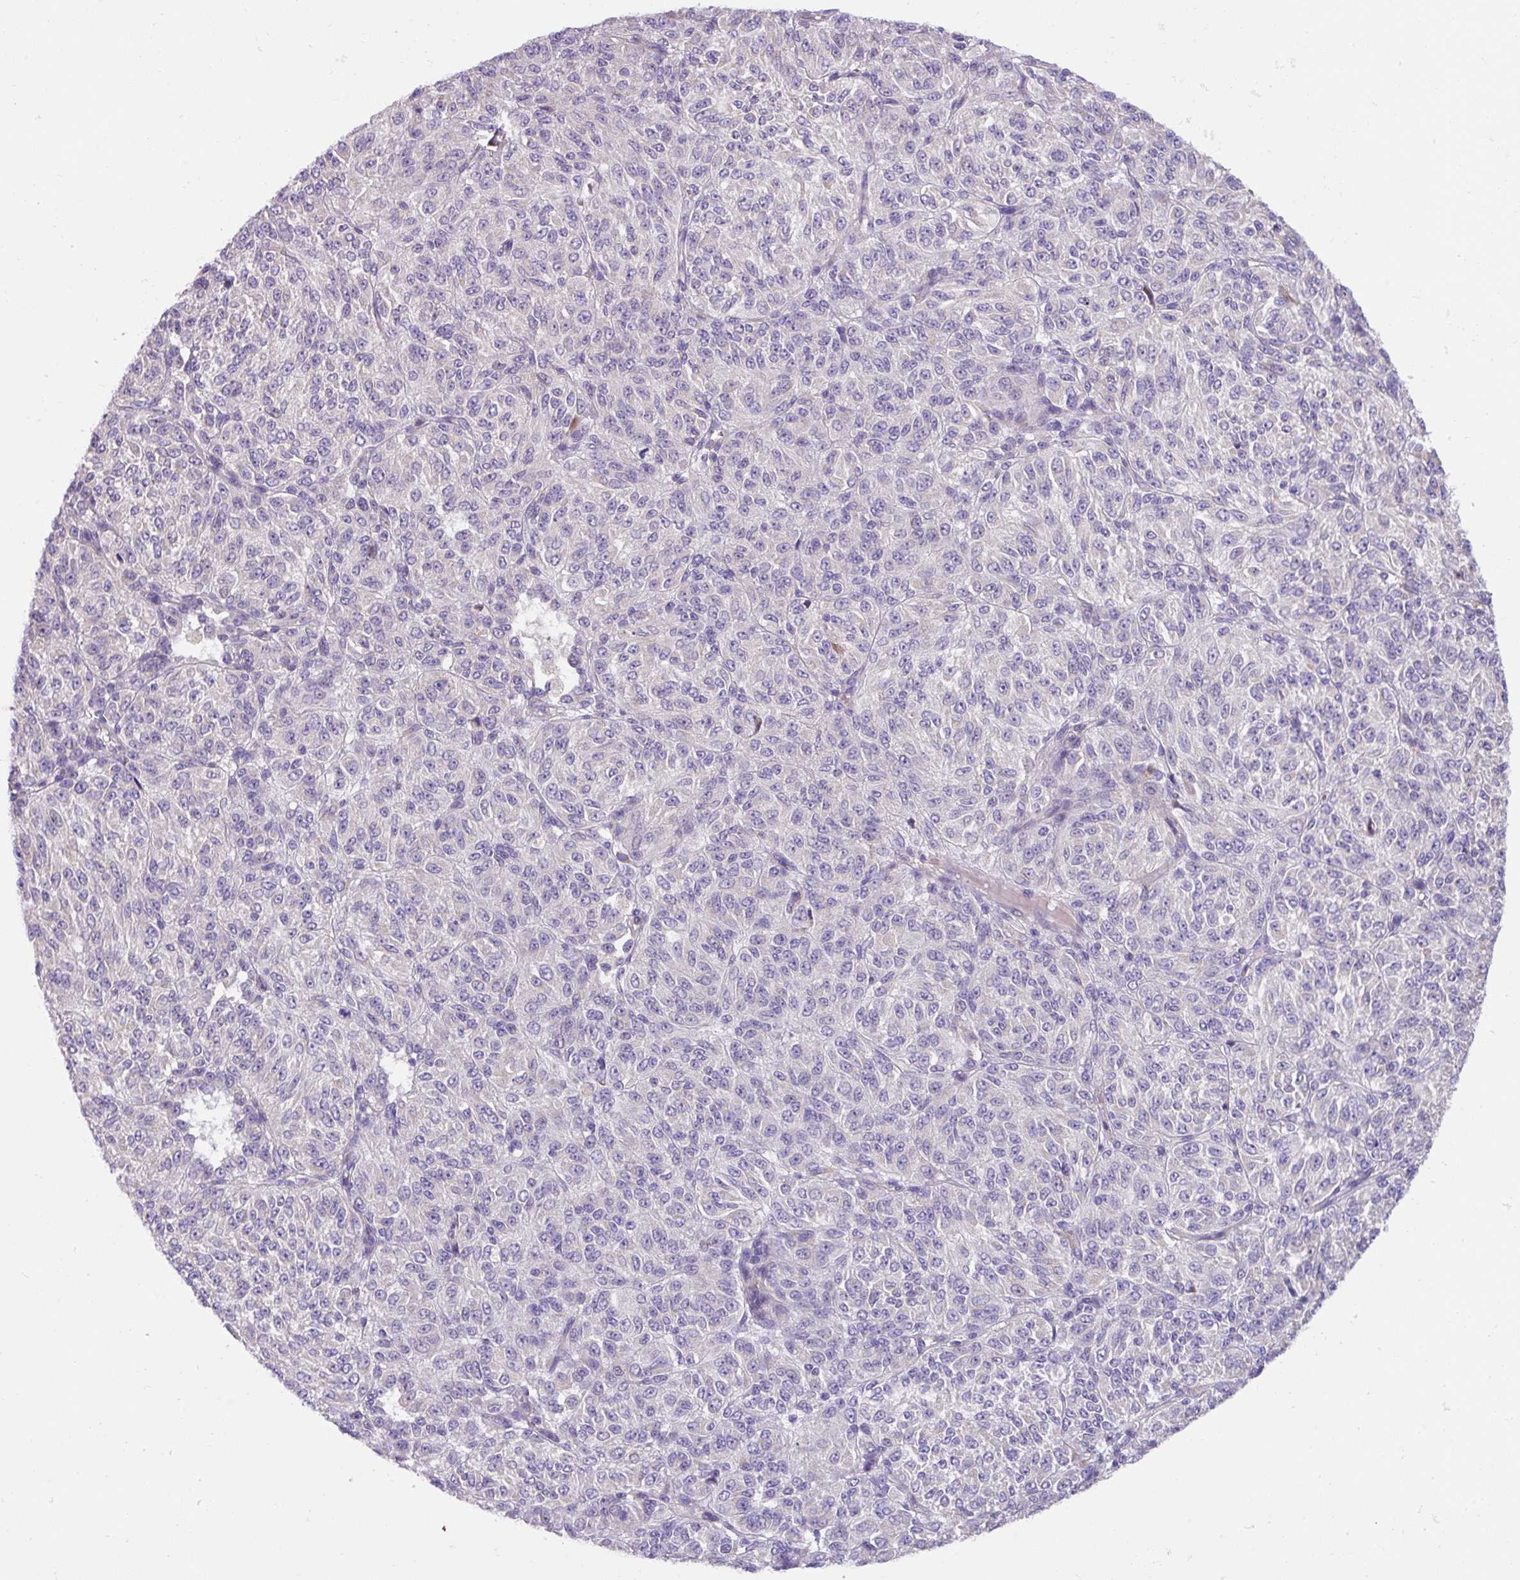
{"staining": {"intensity": "negative", "quantity": "none", "location": "none"}, "tissue": "melanoma", "cell_type": "Tumor cells", "image_type": "cancer", "snomed": [{"axis": "morphology", "description": "Malignant melanoma, Metastatic site"}, {"axis": "topography", "description": "Brain"}], "caption": "IHC image of neoplastic tissue: human melanoma stained with DAB displays no significant protein positivity in tumor cells.", "gene": "CRISP3", "patient": {"sex": "female", "age": 56}}